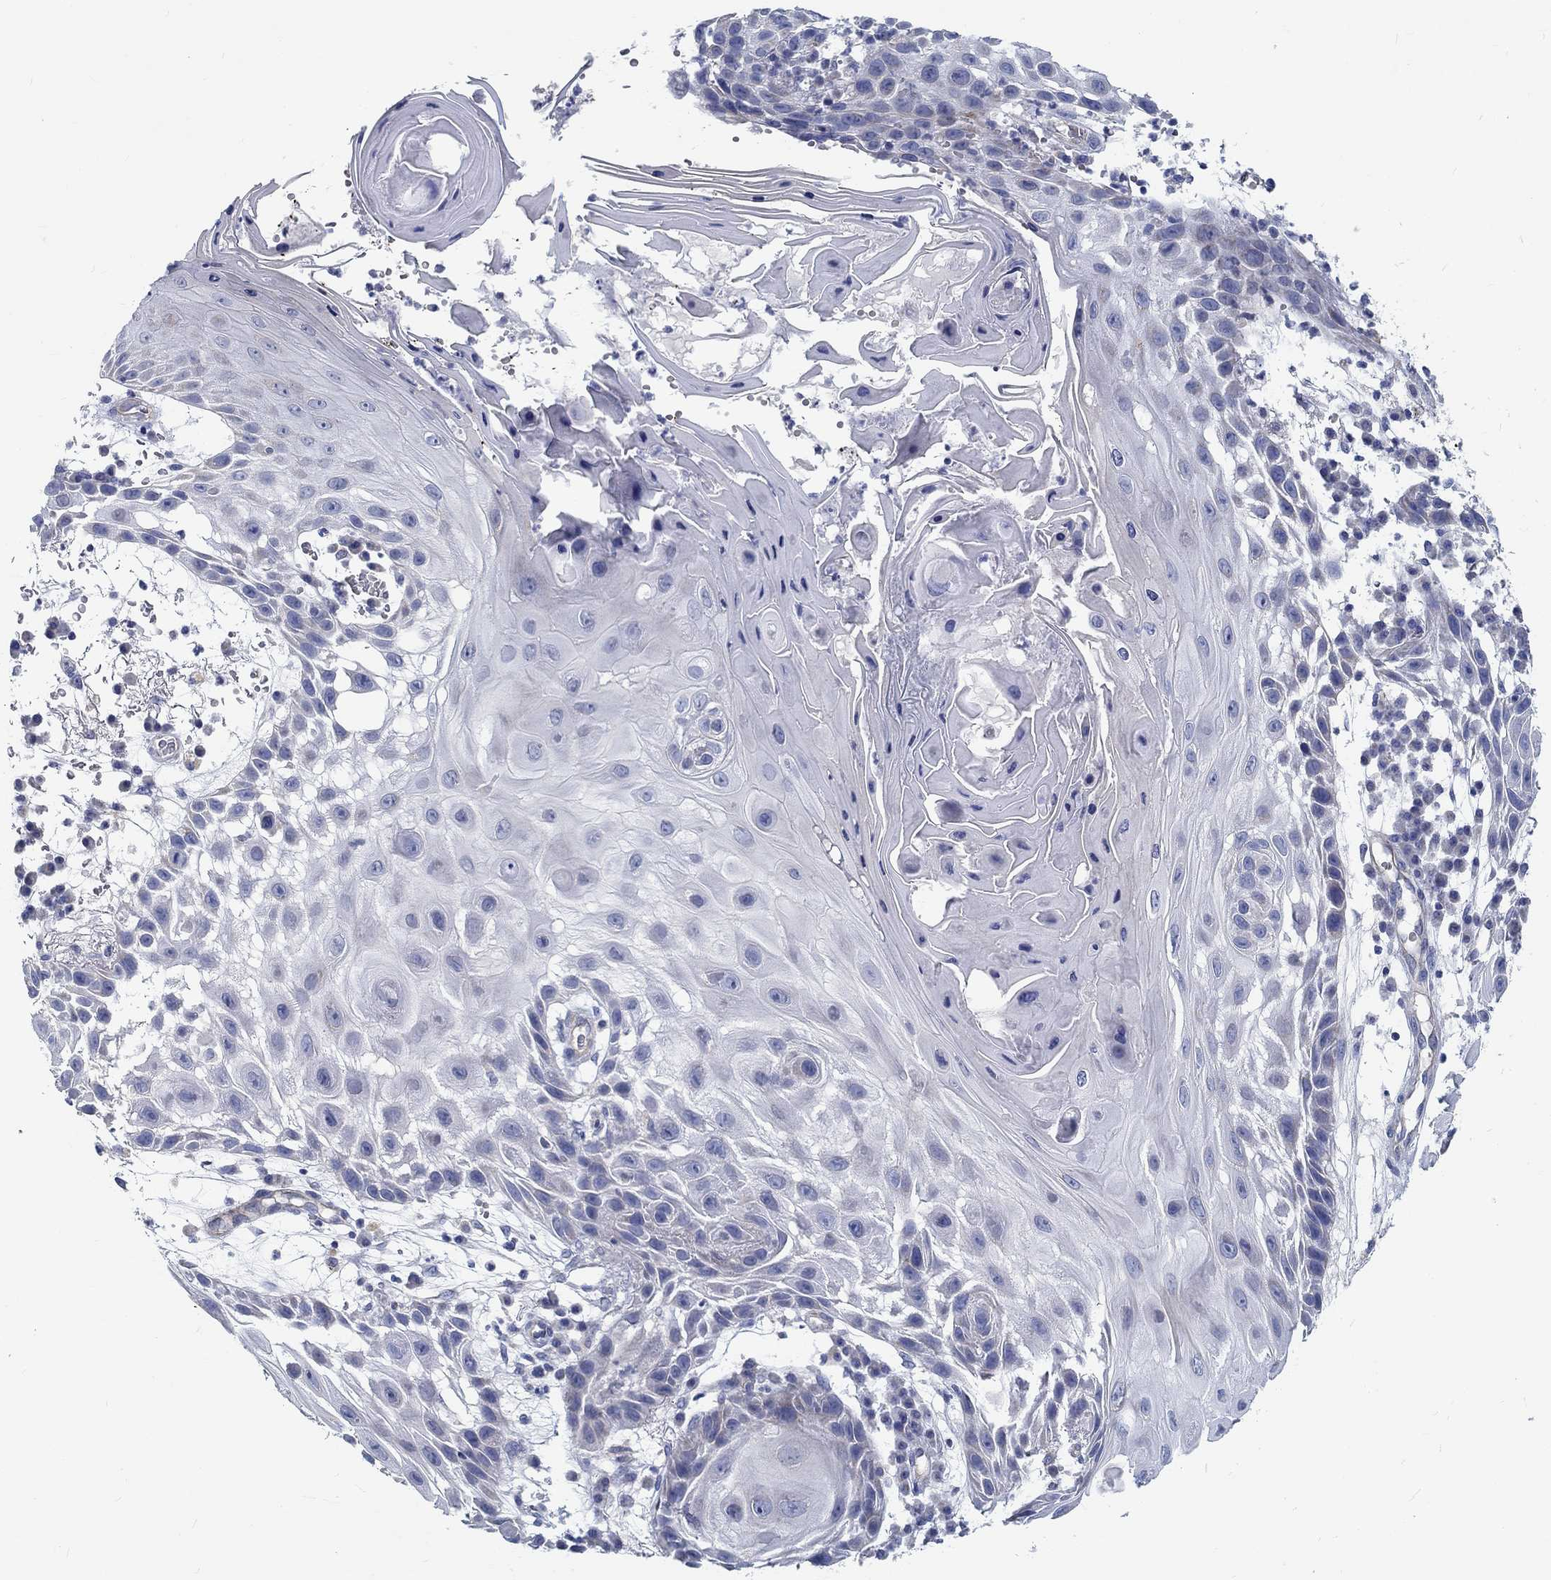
{"staining": {"intensity": "negative", "quantity": "none", "location": "none"}, "tissue": "skin cancer", "cell_type": "Tumor cells", "image_type": "cancer", "snomed": [{"axis": "morphology", "description": "Normal tissue, NOS"}, {"axis": "morphology", "description": "Squamous cell carcinoma, NOS"}, {"axis": "topography", "description": "Skin"}], "caption": "Tumor cells are negative for brown protein staining in squamous cell carcinoma (skin). Brightfield microscopy of IHC stained with DAB (3,3'-diaminobenzidine) (brown) and hematoxylin (blue), captured at high magnification.", "gene": "MYBPC1", "patient": {"sex": "male", "age": 79}}